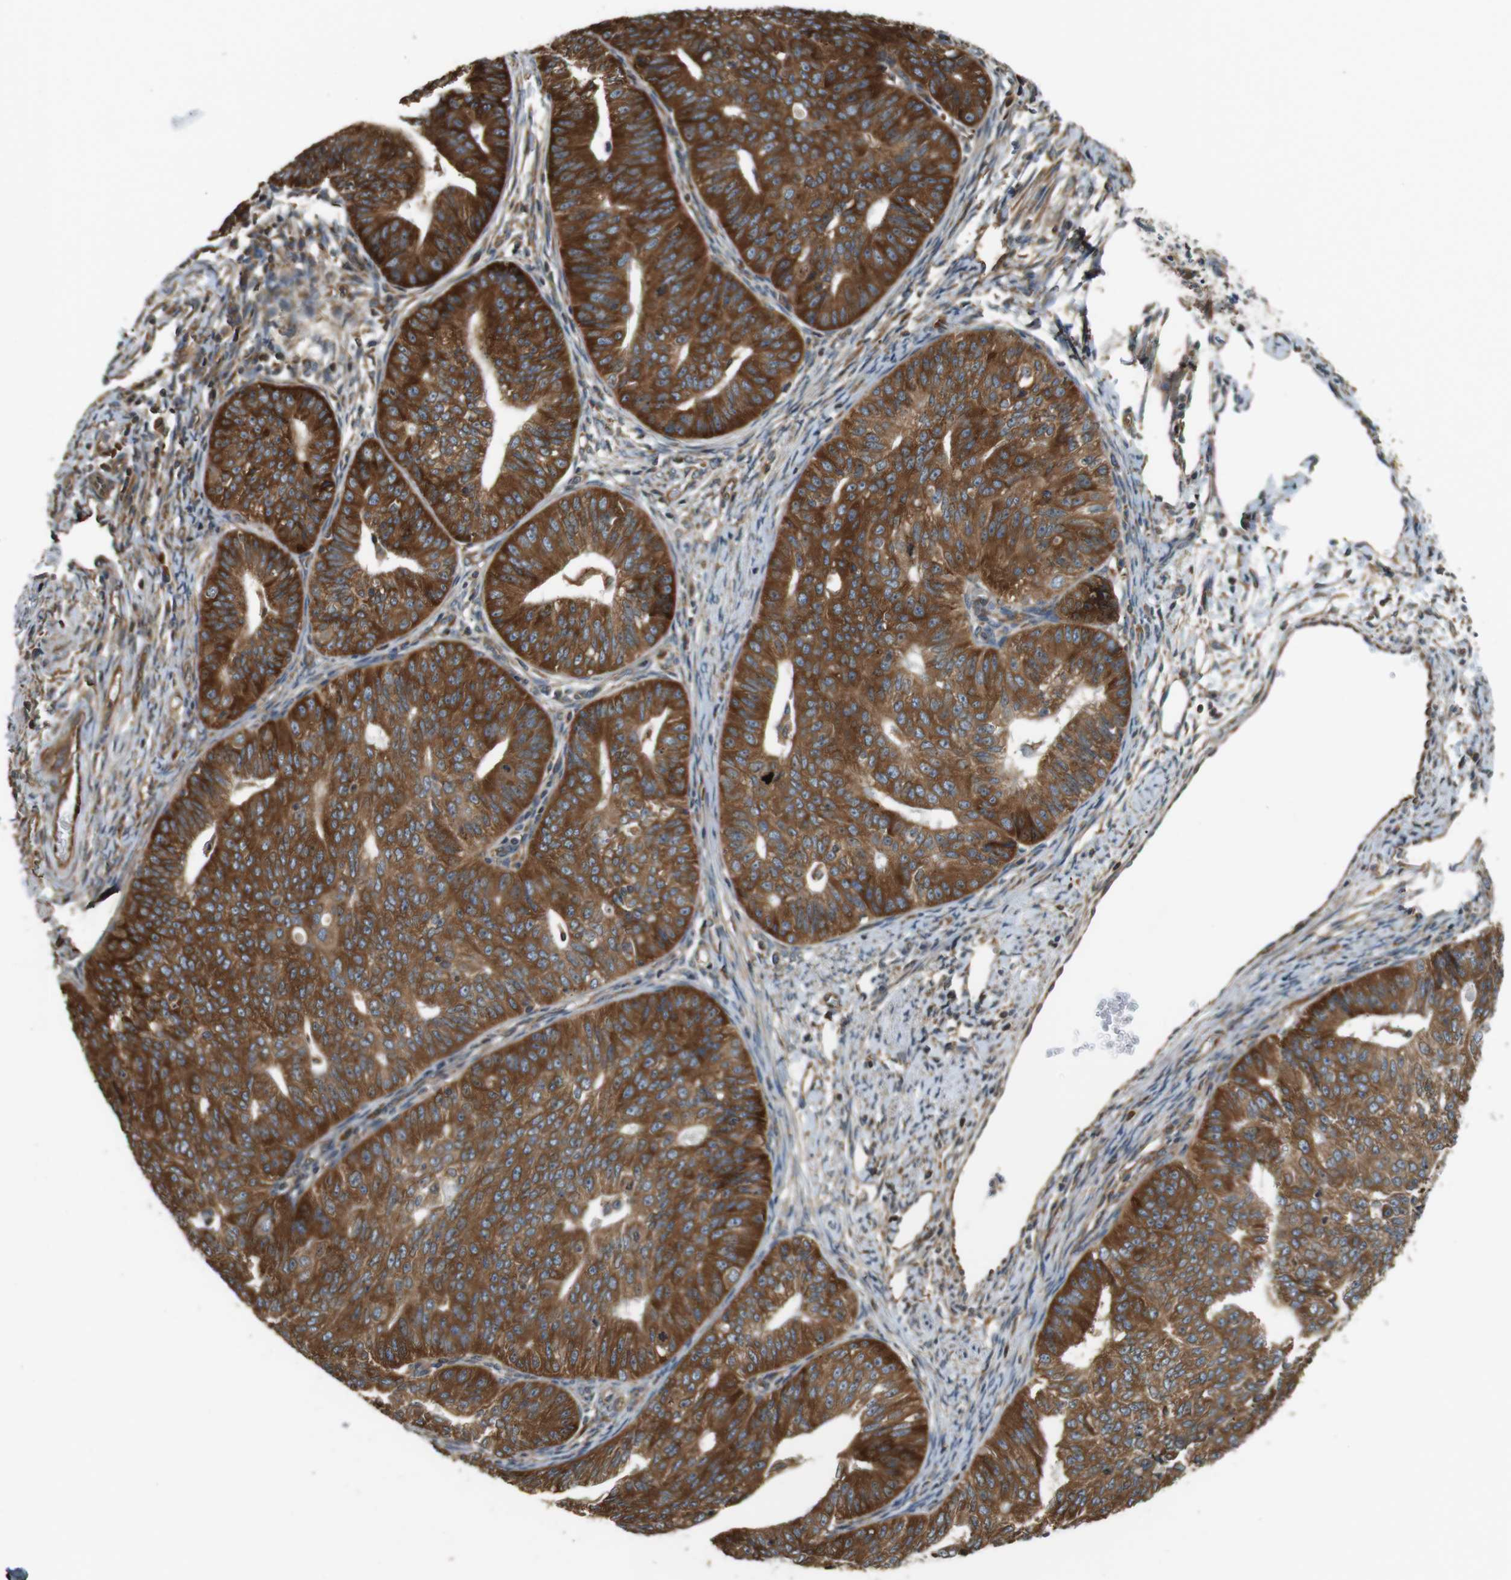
{"staining": {"intensity": "strong", "quantity": ">75%", "location": "cytoplasmic/membranous"}, "tissue": "endometrial cancer", "cell_type": "Tumor cells", "image_type": "cancer", "snomed": [{"axis": "morphology", "description": "Adenocarcinoma, NOS"}, {"axis": "topography", "description": "Endometrium"}], "caption": "The photomicrograph displays staining of endometrial cancer, revealing strong cytoplasmic/membranous protein positivity (brown color) within tumor cells. (DAB = brown stain, brightfield microscopy at high magnification).", "gene": "PA2G4", "patient": {"sex": "female", "age": 32}}